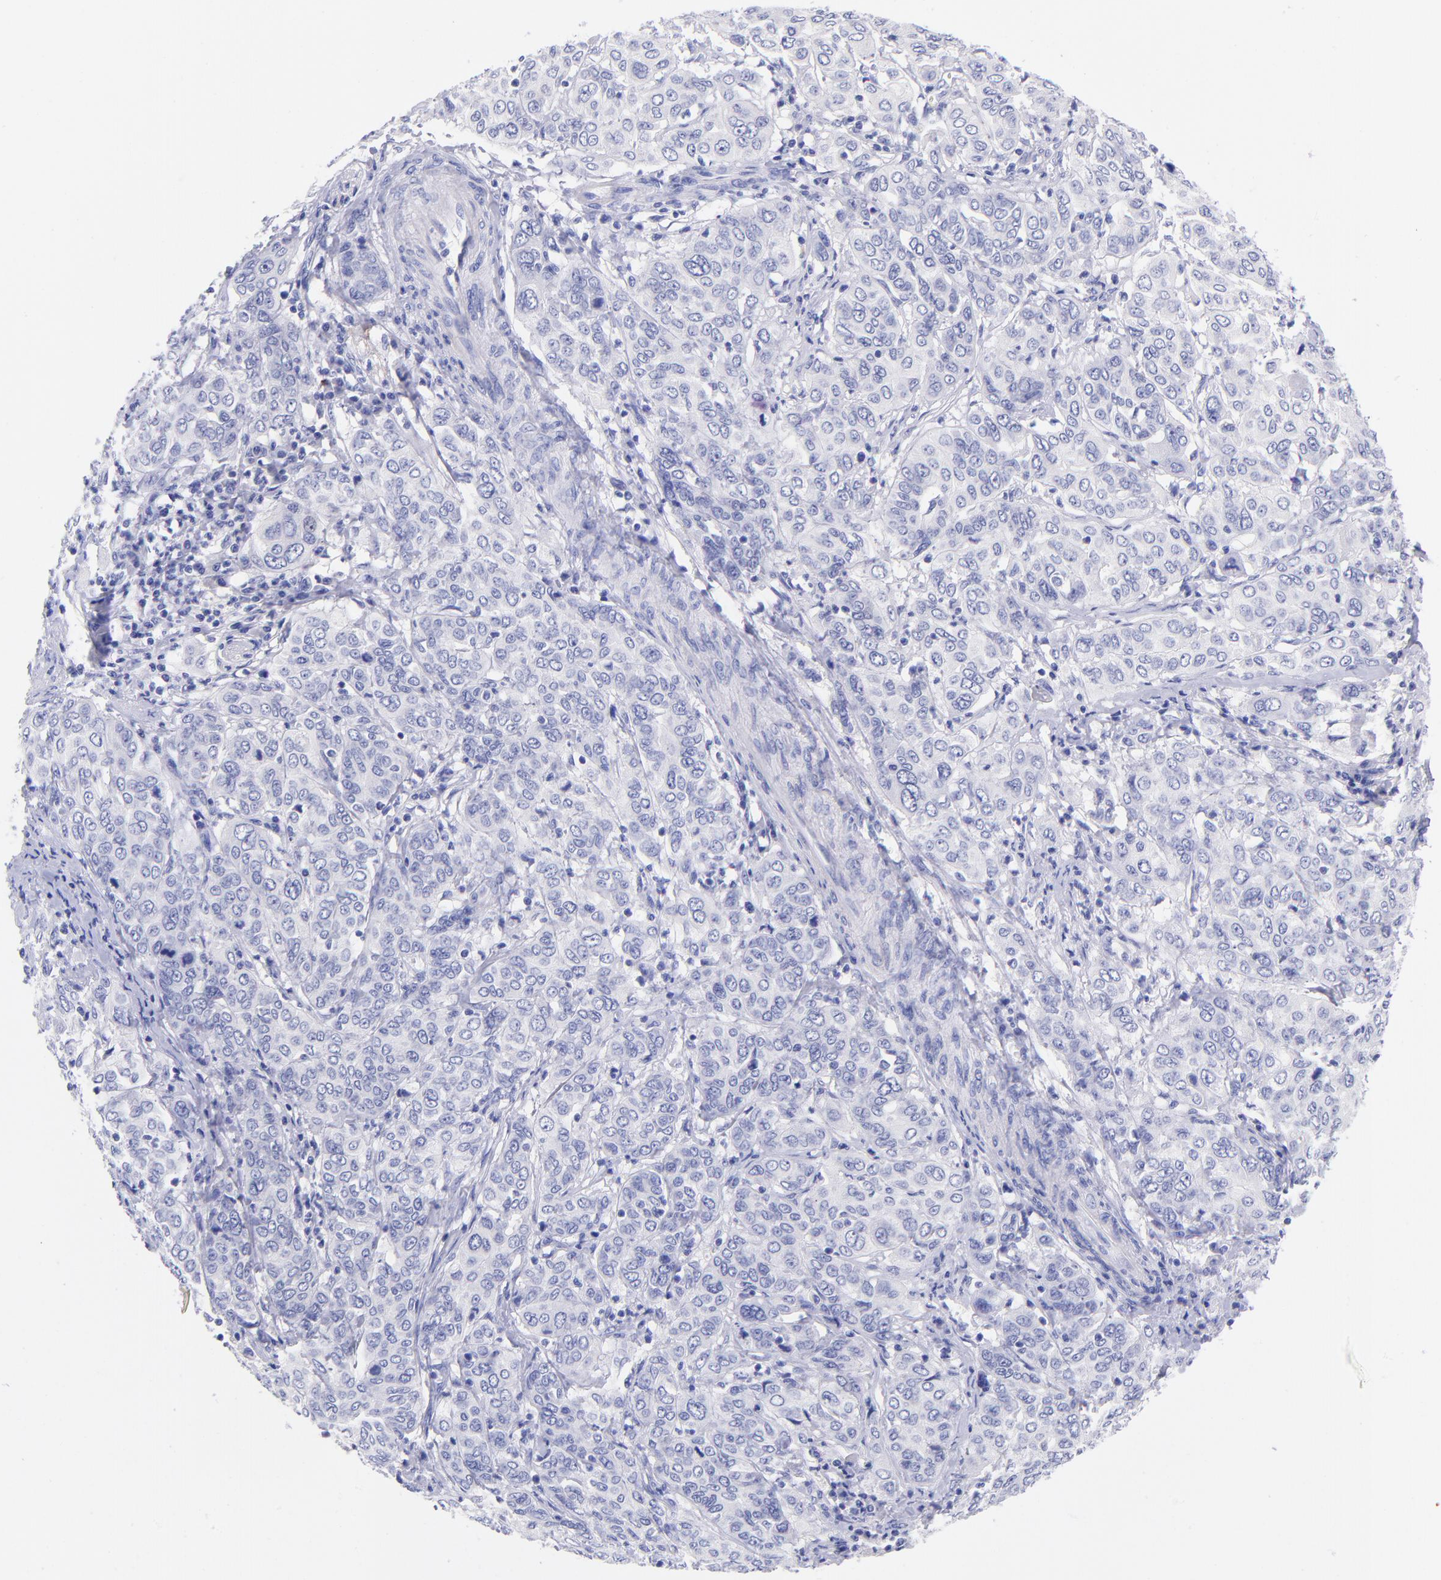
{"staining": {"intensity": "negative", "quantity": "none", "location": "none"}, "tissue": "cervical cancer", "cell_type": "Tumor cells", "image_type": "cancer", "snomed": [{"axis": "morphology", "description": "Squamous cell carcinoma, NOS"}, {"axis": "topography", "description": "Cervix"}], "caption": "Cervical cancer was stained to show a protein in brown. There is no significant staining in tumor cells.", "gene": "RAB3B", "patient": {"sex": "female", "age": 38}}